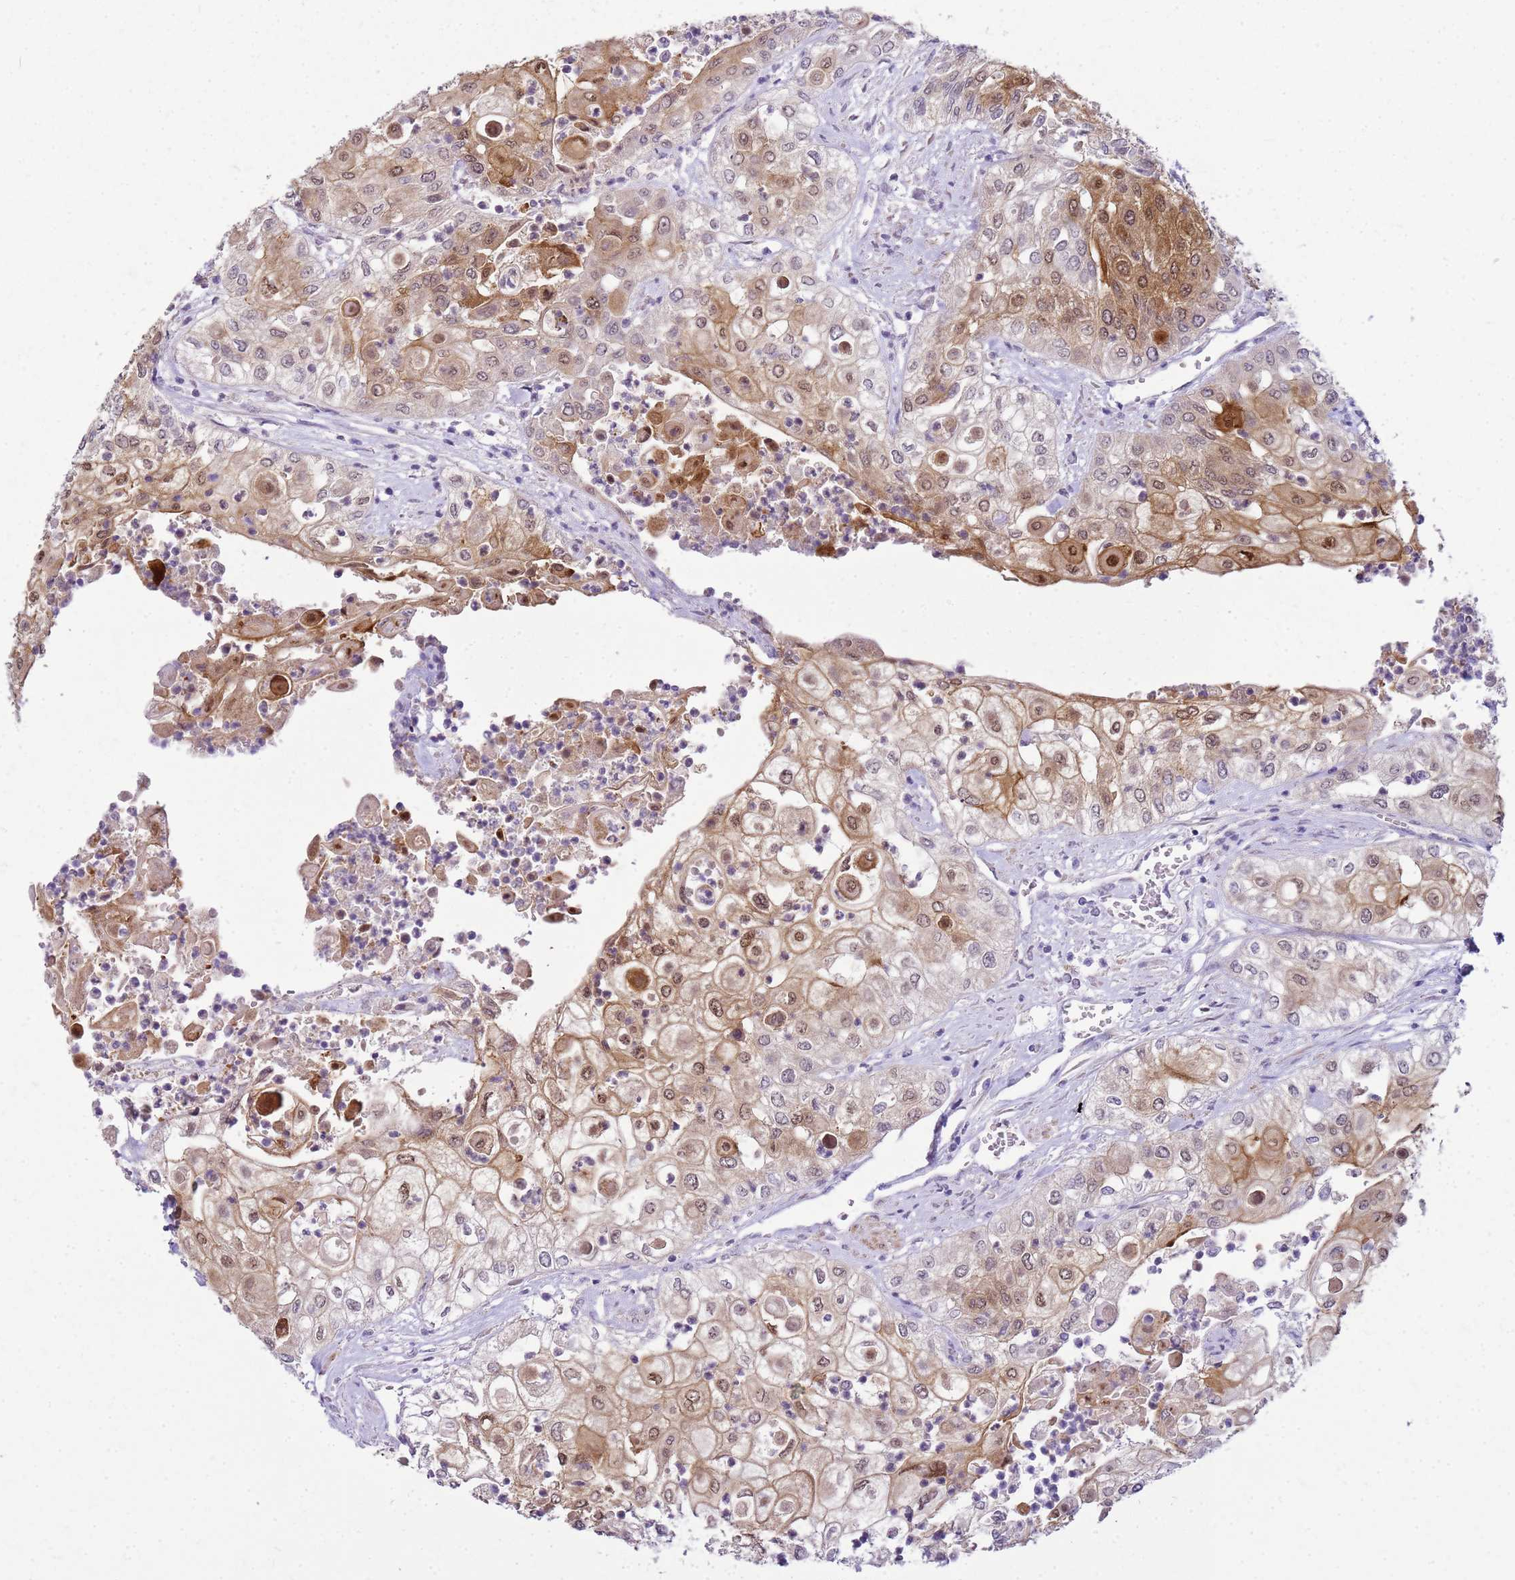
{"staining": {"intensity": "moderate", "quantity": ">75%", "location": "cytoplasmic/membranous,nuclear"}, "tissue": "urothelial cancer", "cell_type": "Tumor cells", "image_type": "cancer", "snomed": [{"axis": "morphology", "description": "Urothelial carcinoma, High grade"}, {"axis": "topography", "description": "Urinary bladder"}], "caption": "Protein expression analysis of human high-grade urothelial carcinoma reveals moderate cytoplasmic/membranous and nuclear expression in about >75% of tumor cells.", "gene": "HSPB1", "patient": {"sex": "female", "age": 79}}